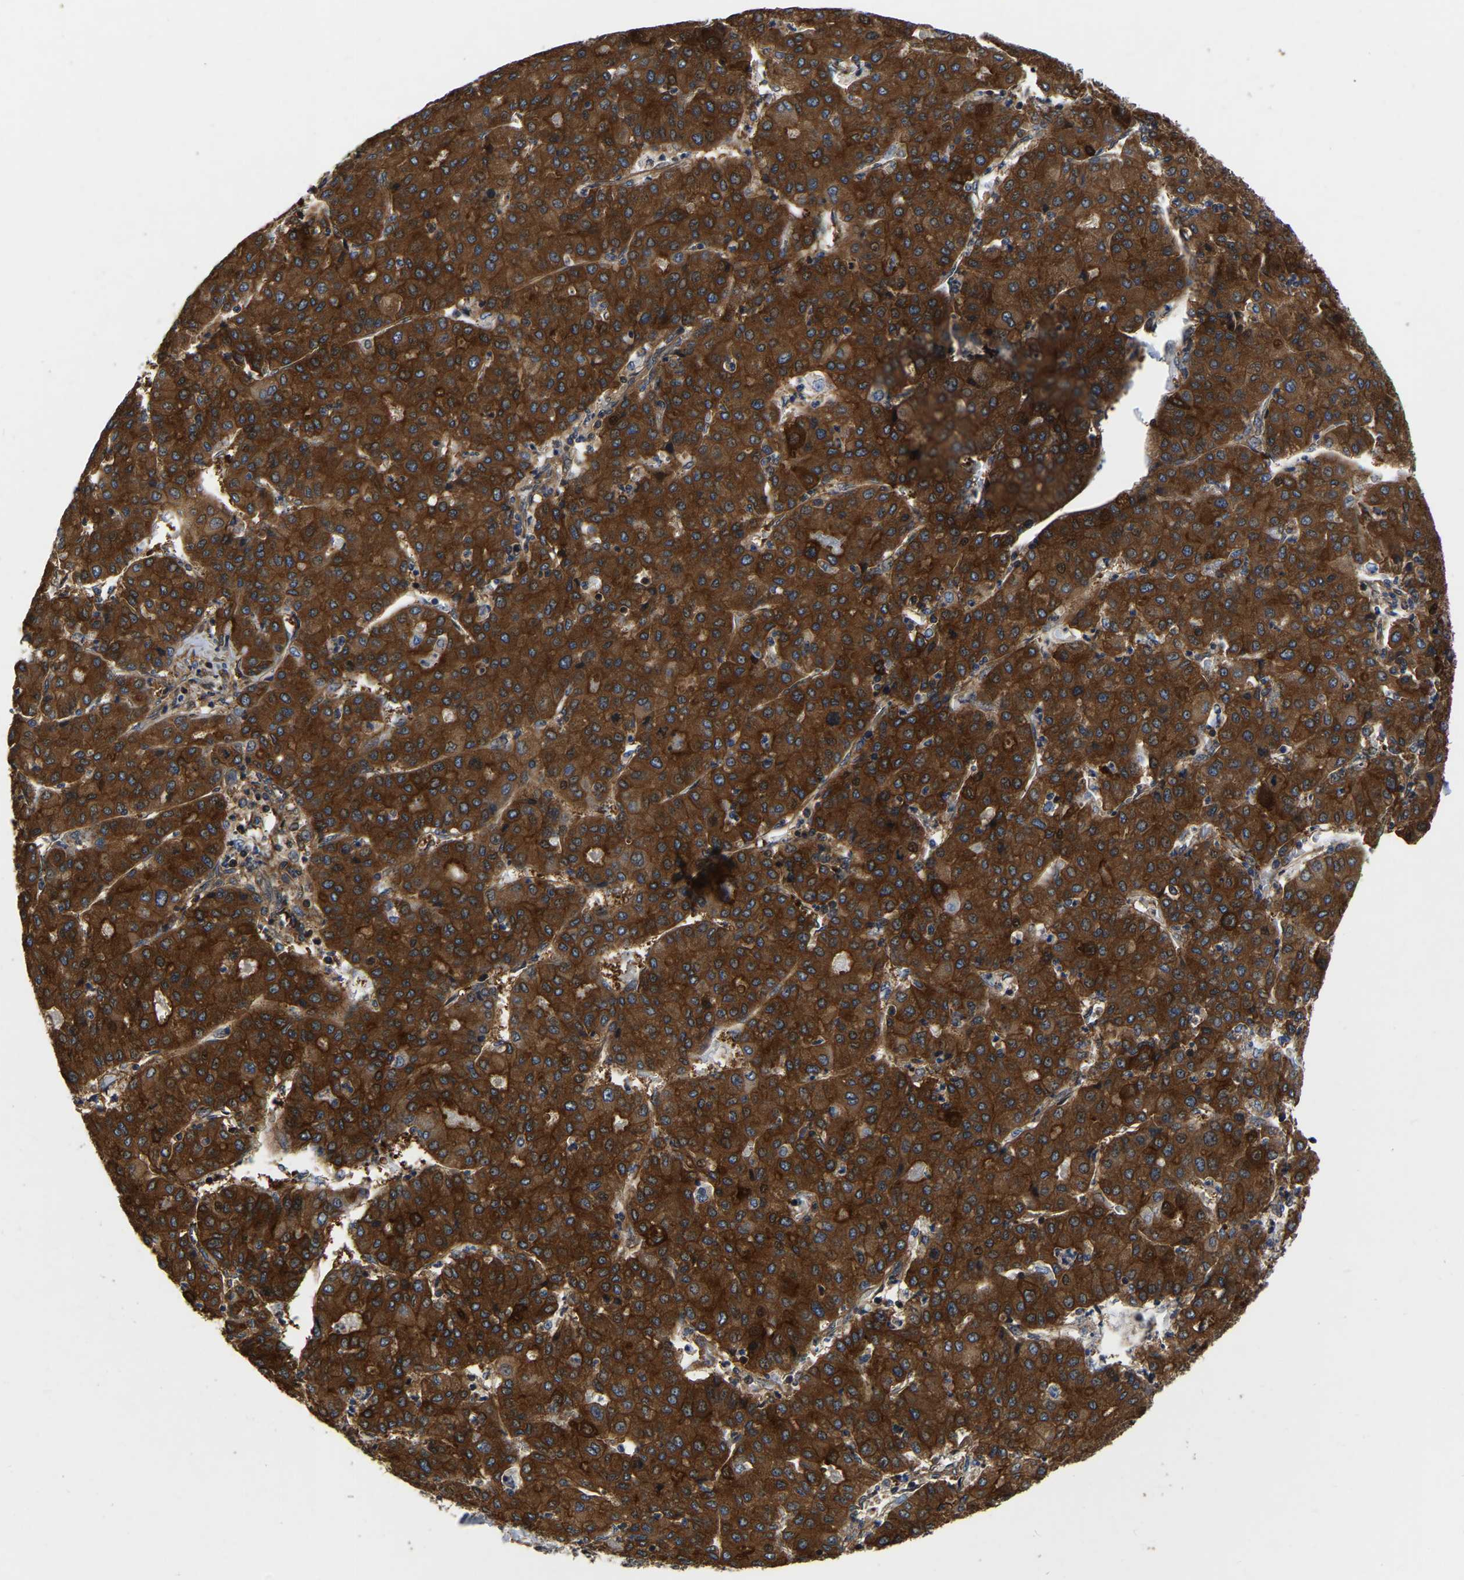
{"staining": {"intensity": "strong", "quantity": ">75%", "location": "cytoplasmic/membranous"}, "tissue": "liver cancer", "cell_type": "Tumor cells", "image_type": "cancer", "snomed": [{"axis": "morphology", "description": "Carcinoma, Hepatocellular, NOS"}, {"axis": "topography", "description": "Liver"}], "caption": "DAB immunohistochemical staining of liver cancer demonstrates strong cytoplasmic/membranous protein positivity in about >75% of tumor cells. Nuclei are stained in blue.", "gene": "GARS1", "patient": {"sex": "male", "age": 65}}